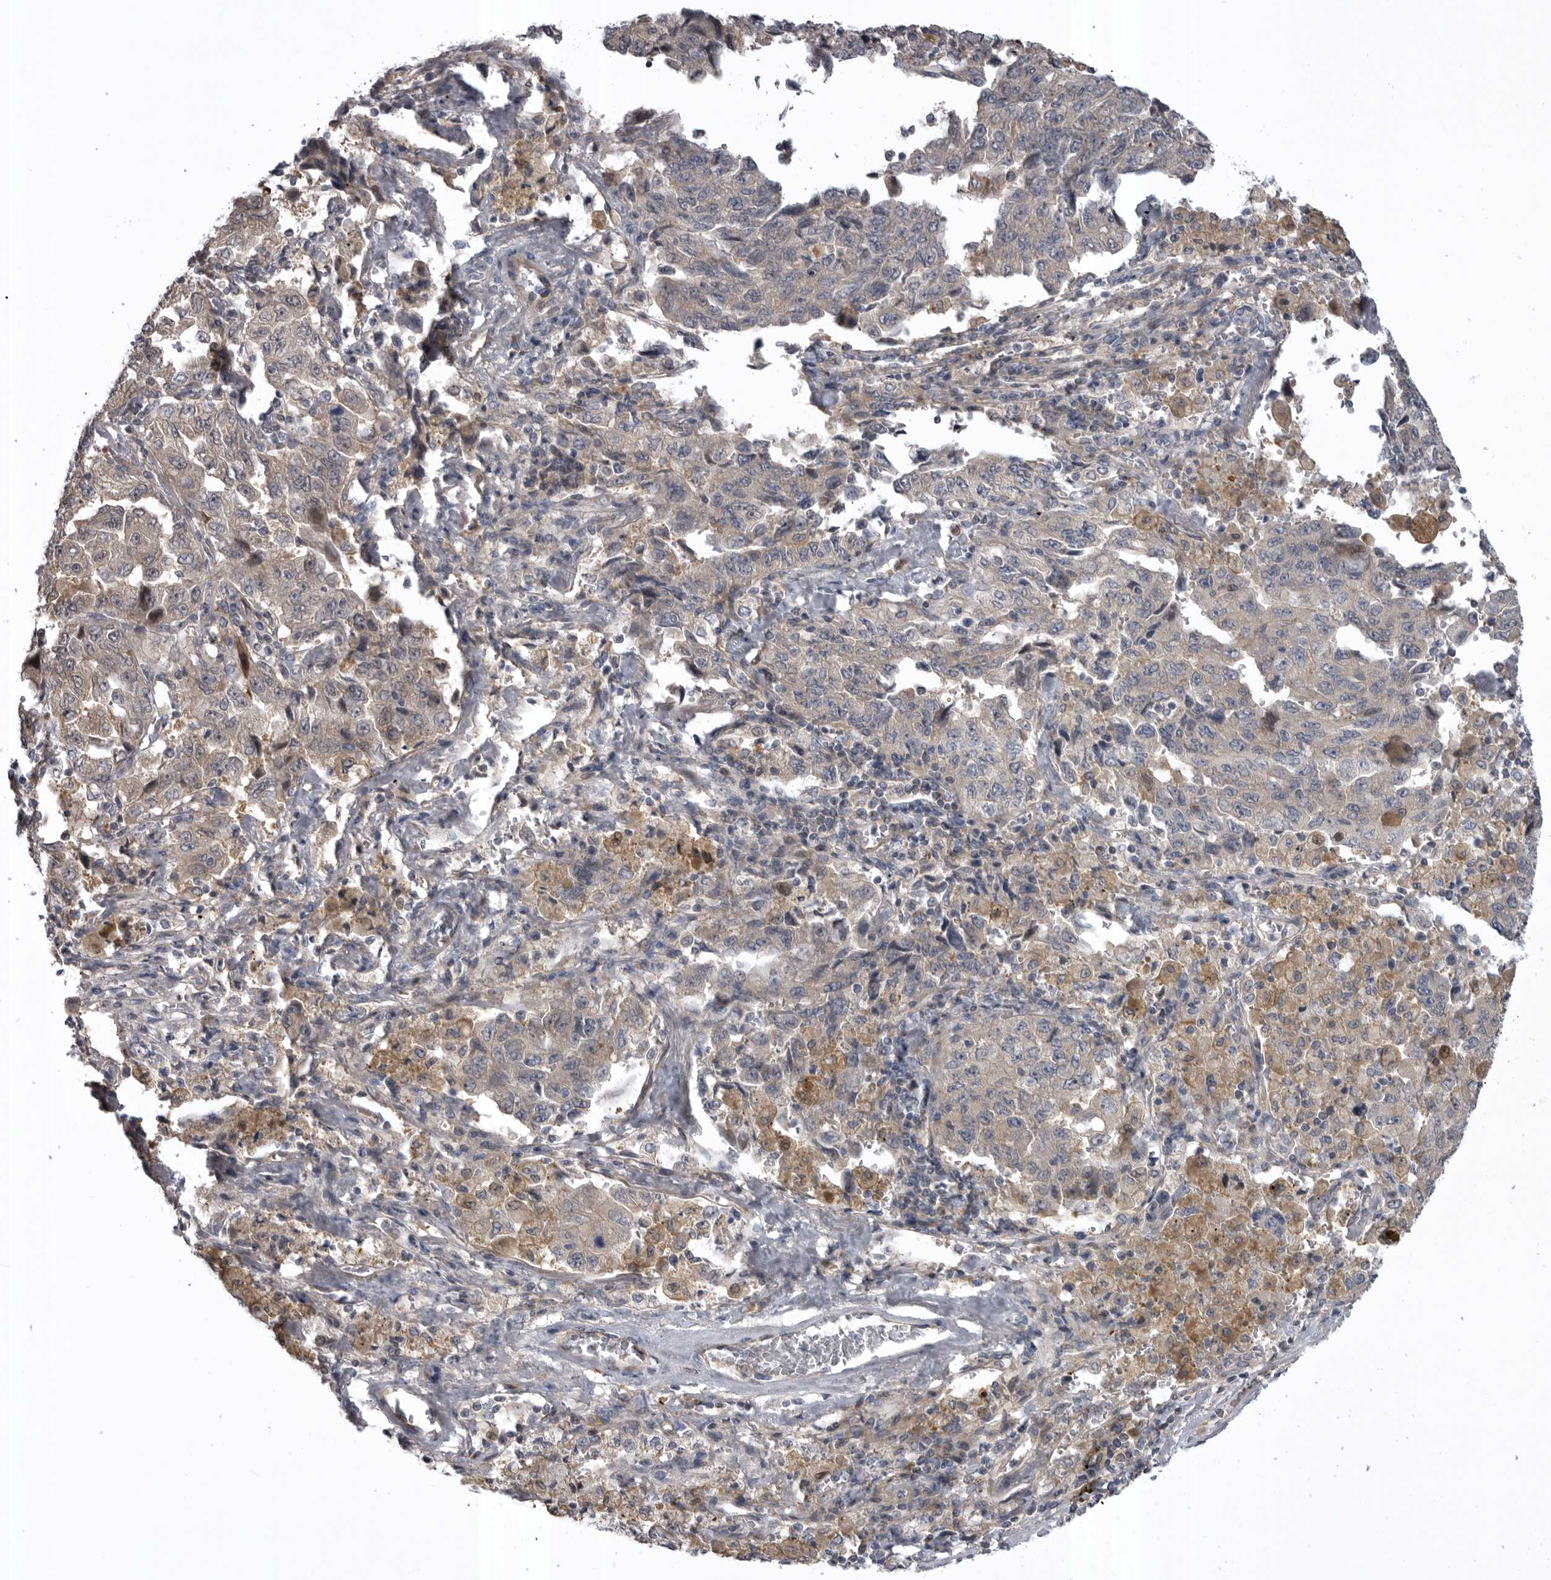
{"staining": {"intensity": "negative", "quantity": "none", "location": "none"}, "tissue": "lung cancer", "cell_type": "Tumor cells", "image_type": "cancer", "snomed": [{"axis": "morphology", "description": "Adenocarcinoma, NOS"}, {"axis": "topography", "description": "Lung"}], "caption": "DAB (3,3'-diaminobenzidine) immunohistochemical staining of human adenocarcinoma (lung) demonstrates no significant expression in tumor cells.", "gene": "RAB3GAP2", "patient": {"sex": "female", "age": 51}}